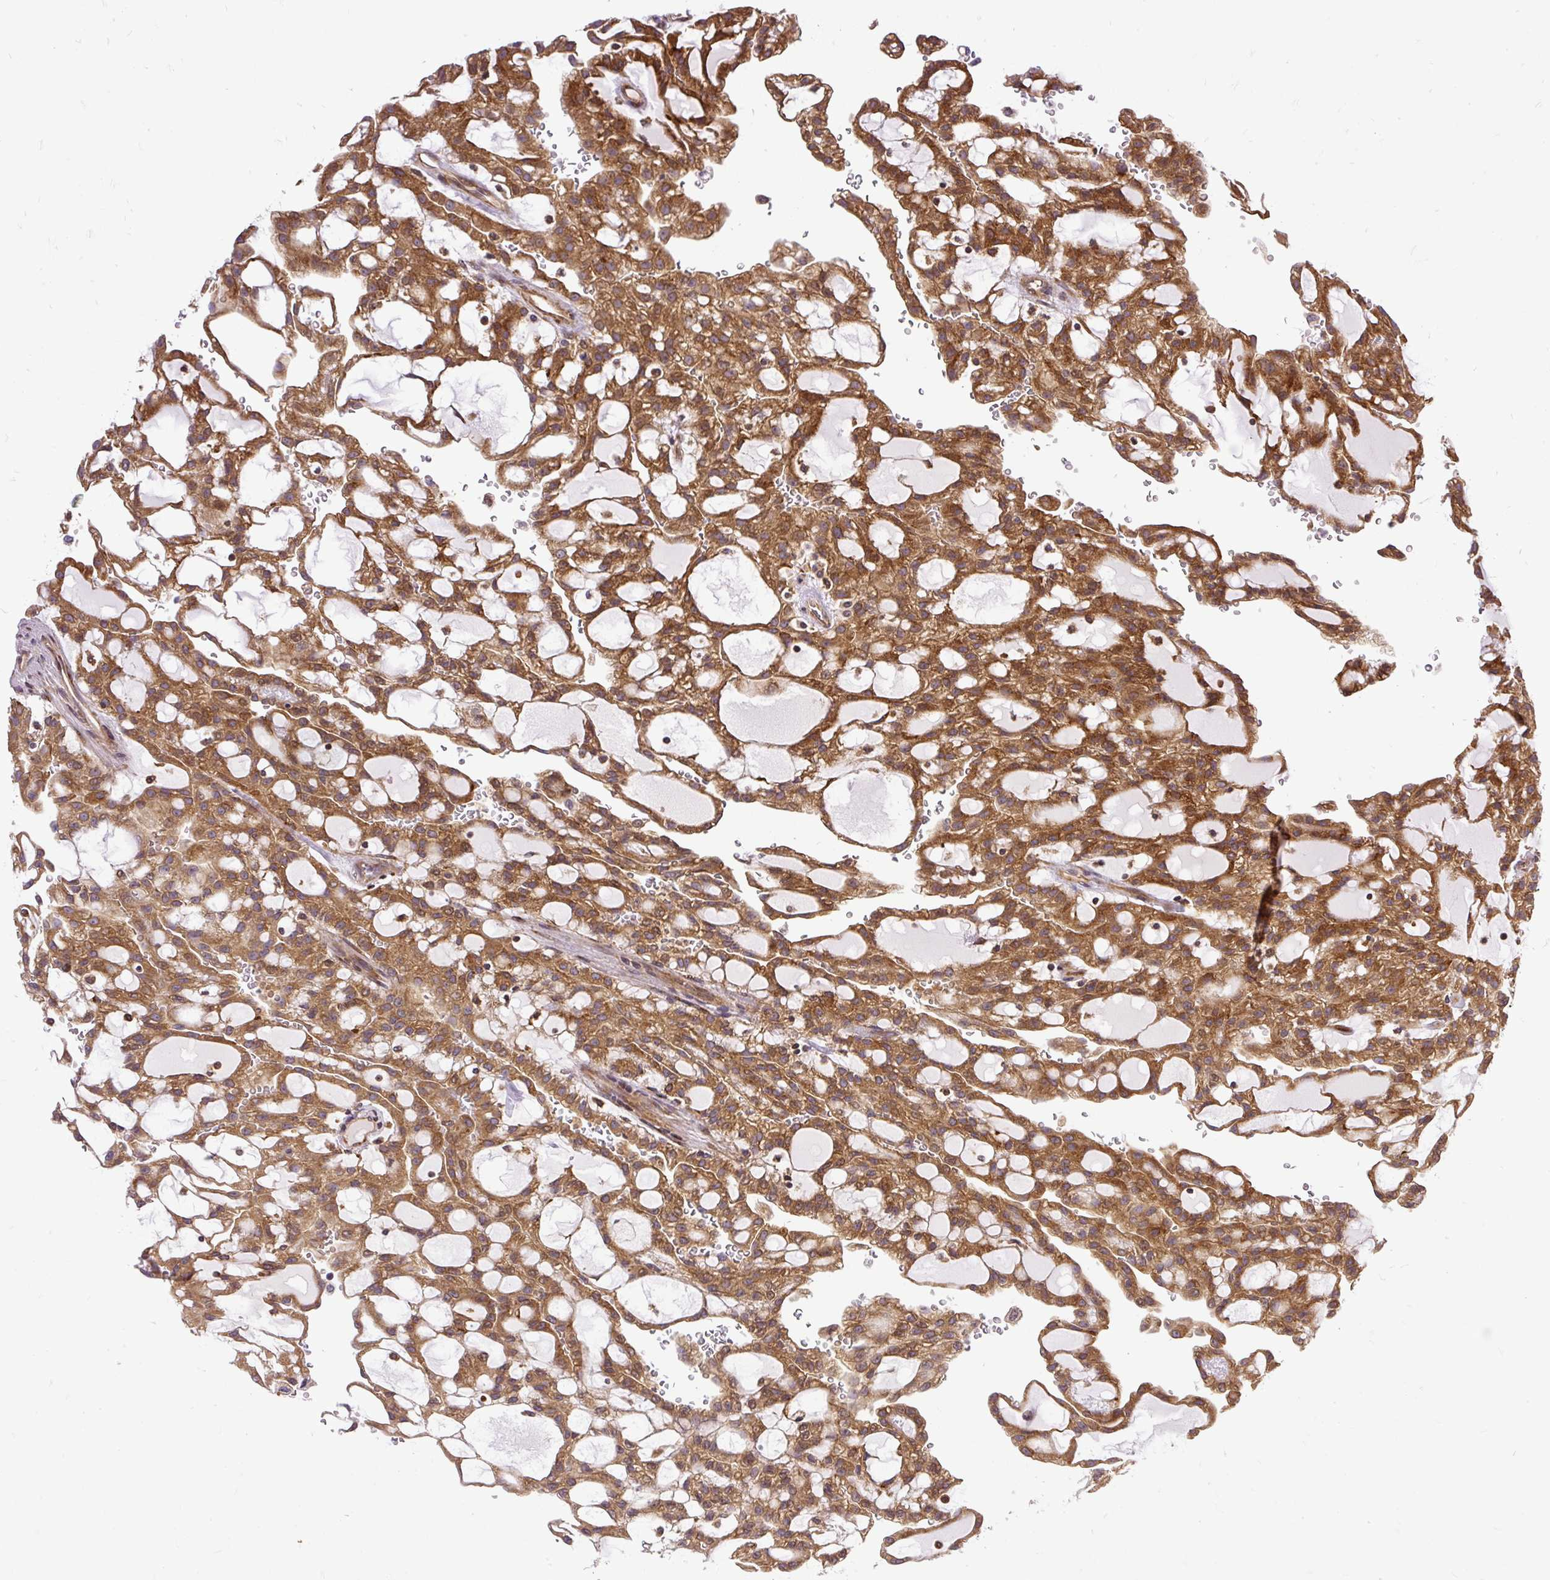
{"staining": {"intensity": "strong", "quantity": ">75%", "location": "cytoplasmic/membranous"}, "tissue": "renal cancer", "cell_type": "Tumor cells", "image_type": "cancer", "snomed": [{"axis": "morphology", "description": "Adenocarcinoma, NOS"}, {"axis": "topography", "description": "Kidney"}], "caption": "Tumor cells reveal high levels of strong cytoplasmic/membranous staining in about >75% of cells in human renal cancer.", "gene": "TRIM17", "patient": {"sex": "male", "age": 63}}